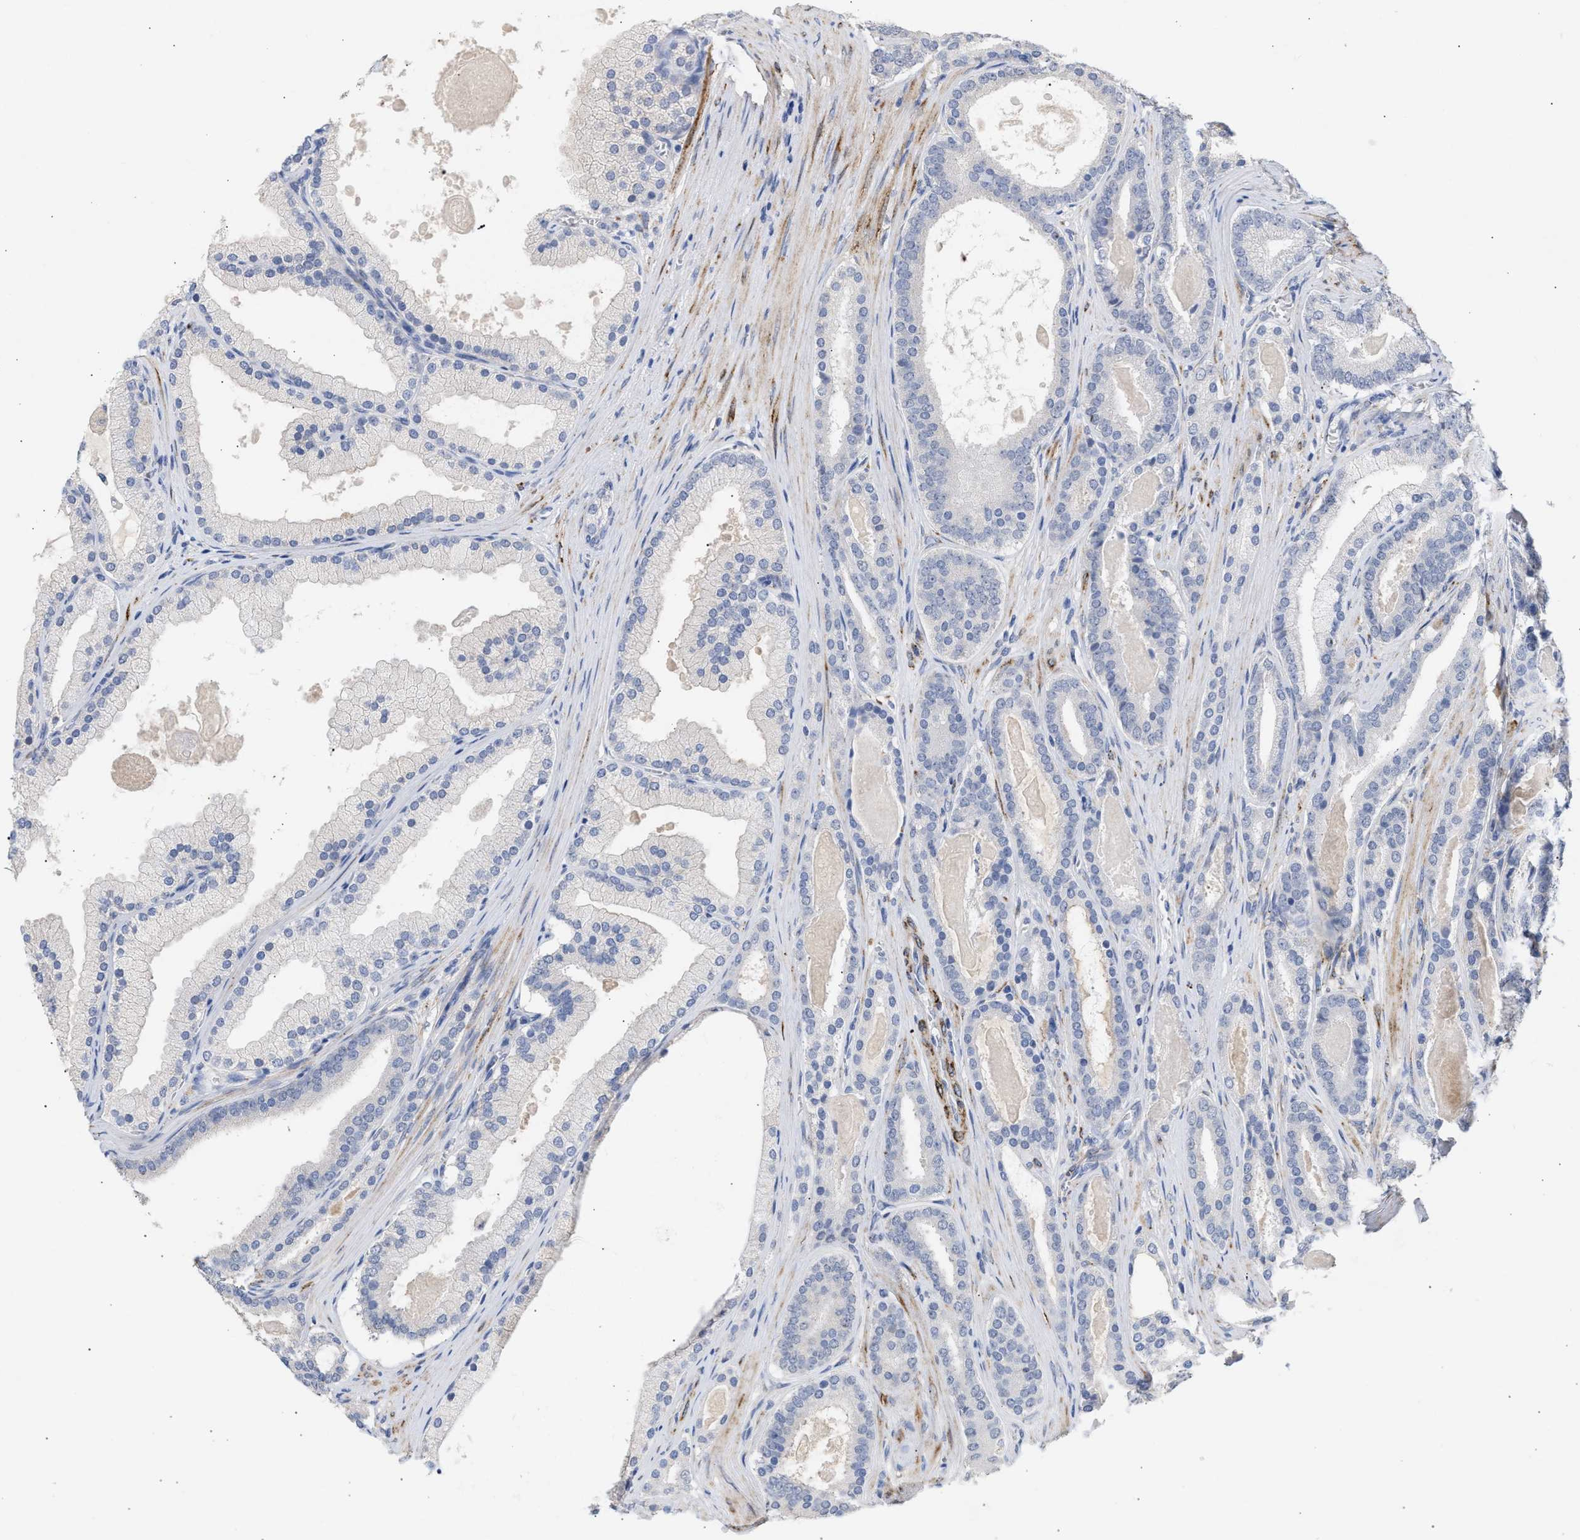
{"staining": {"intensity": "negative", "quantity": "none", "location": "none"}, "tissue": "prostate cancer", "cell_type": "Tumor cells", "image_type": "cancer", "snomed": [{"axis": "morphology", "description": "Adenocarcinoma, High grade"}, {"axis": "topography", "description": "Prostate"}], "caption": "Photomicrograph shows no protein positivity in tumor cells of prostate high-grade adenocarcinoma tissue.", "gene": "SELENOM", "patient": {"sex": "male", "age": 60}}